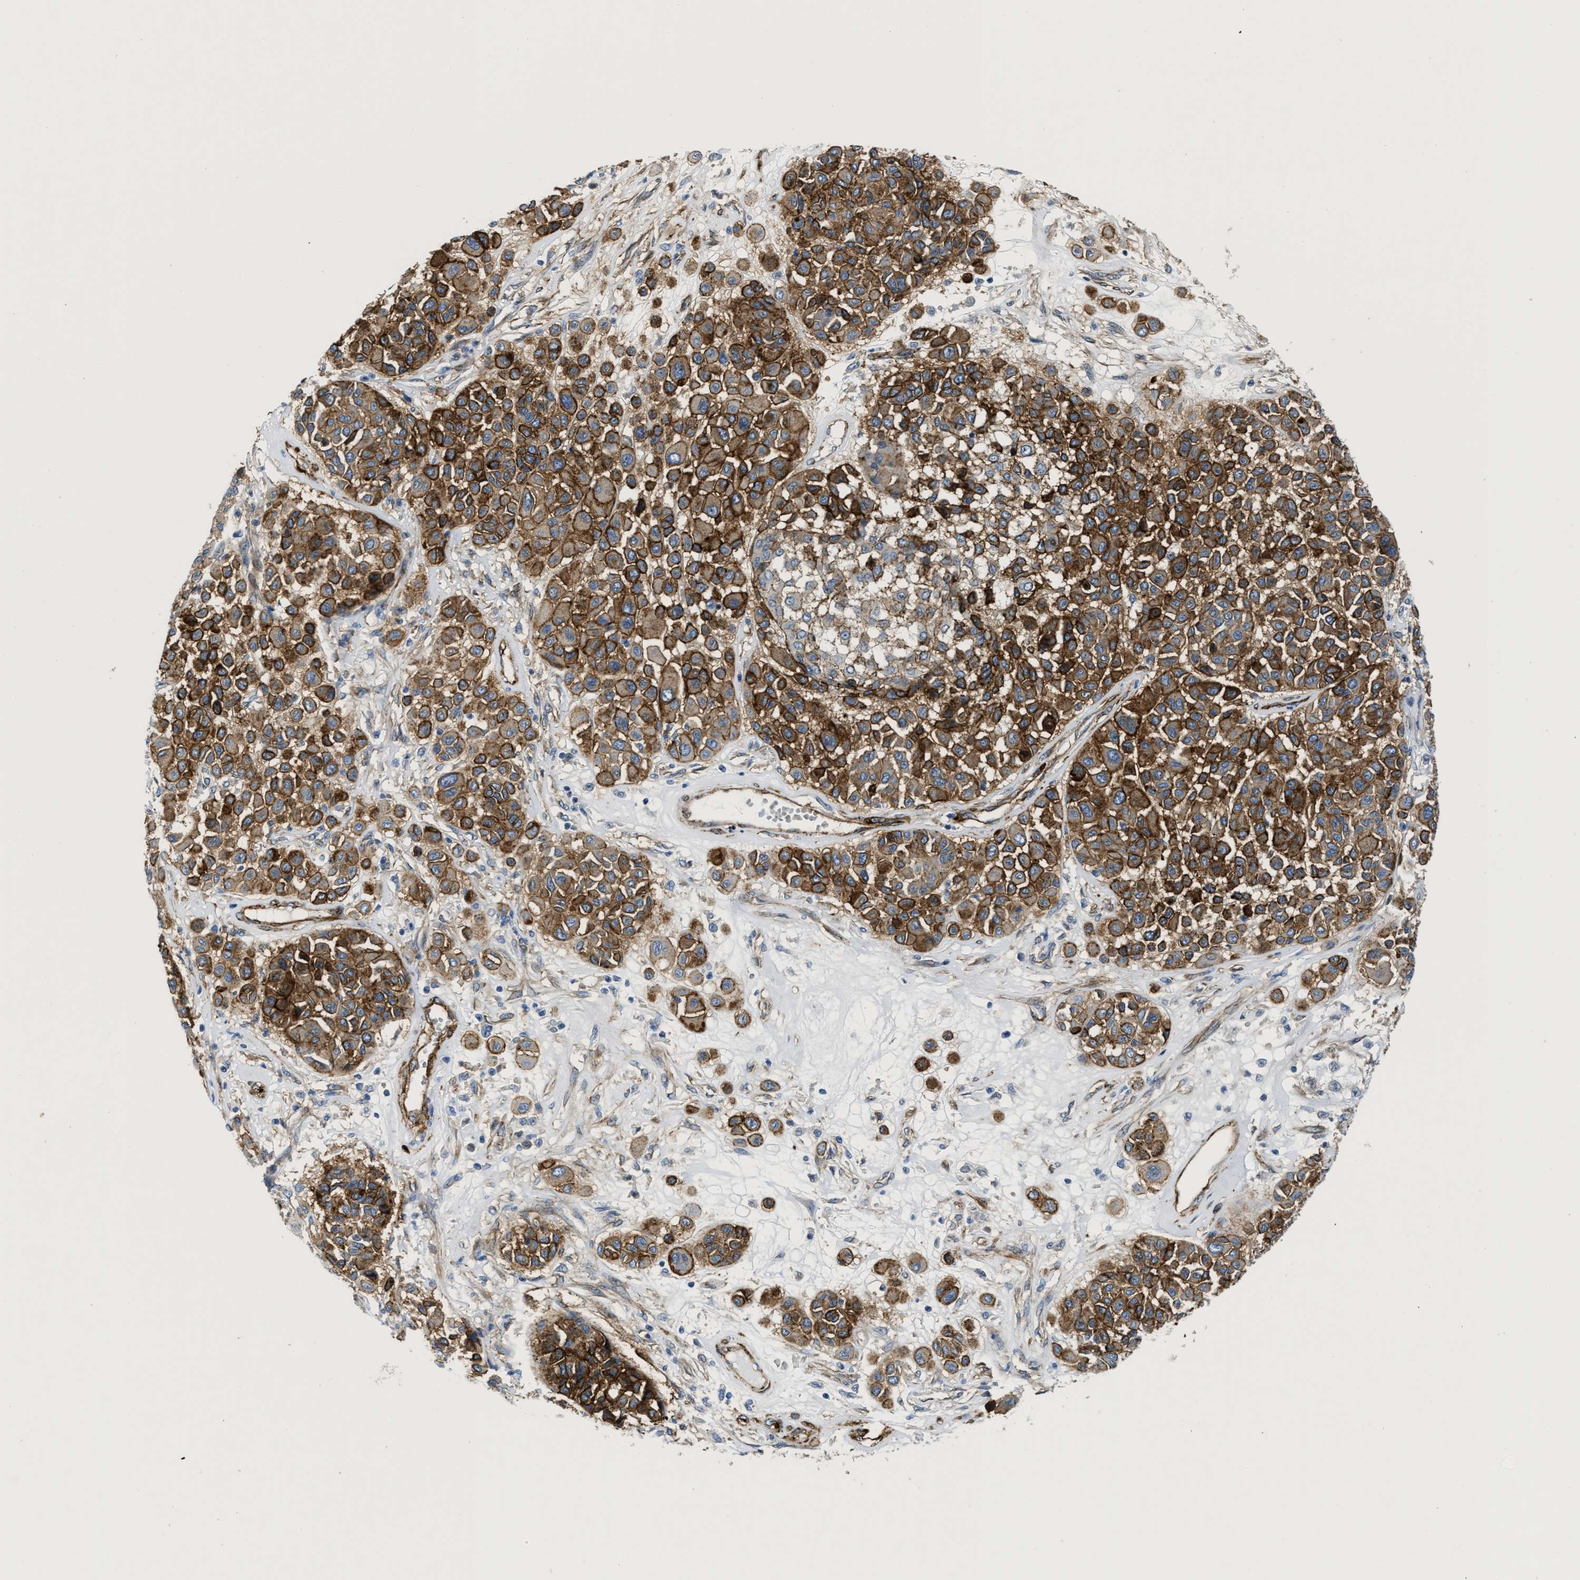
{"staining": {"intensity": "strong", "quantity": ">75%", "location": "cytoplasmic/membranous"}, "tissue": "melanoma", "cell_type": "Tumor cells", "image_type": "cancer", "snomed": [{"axis": "morphology", "description": "Malignant melanoma, Metastatic site"}, {"axis": "topography", "description": "Soft tissue"}], "caption": "Immunohistochemical staining of malignant melanoma (metastatic site) shows high levels of strong cytoplasmic/membranous protein positivity in about >75% of tumor cells.", "gene": "NAB1", "patient": {"sex": "male", "age": 41}}